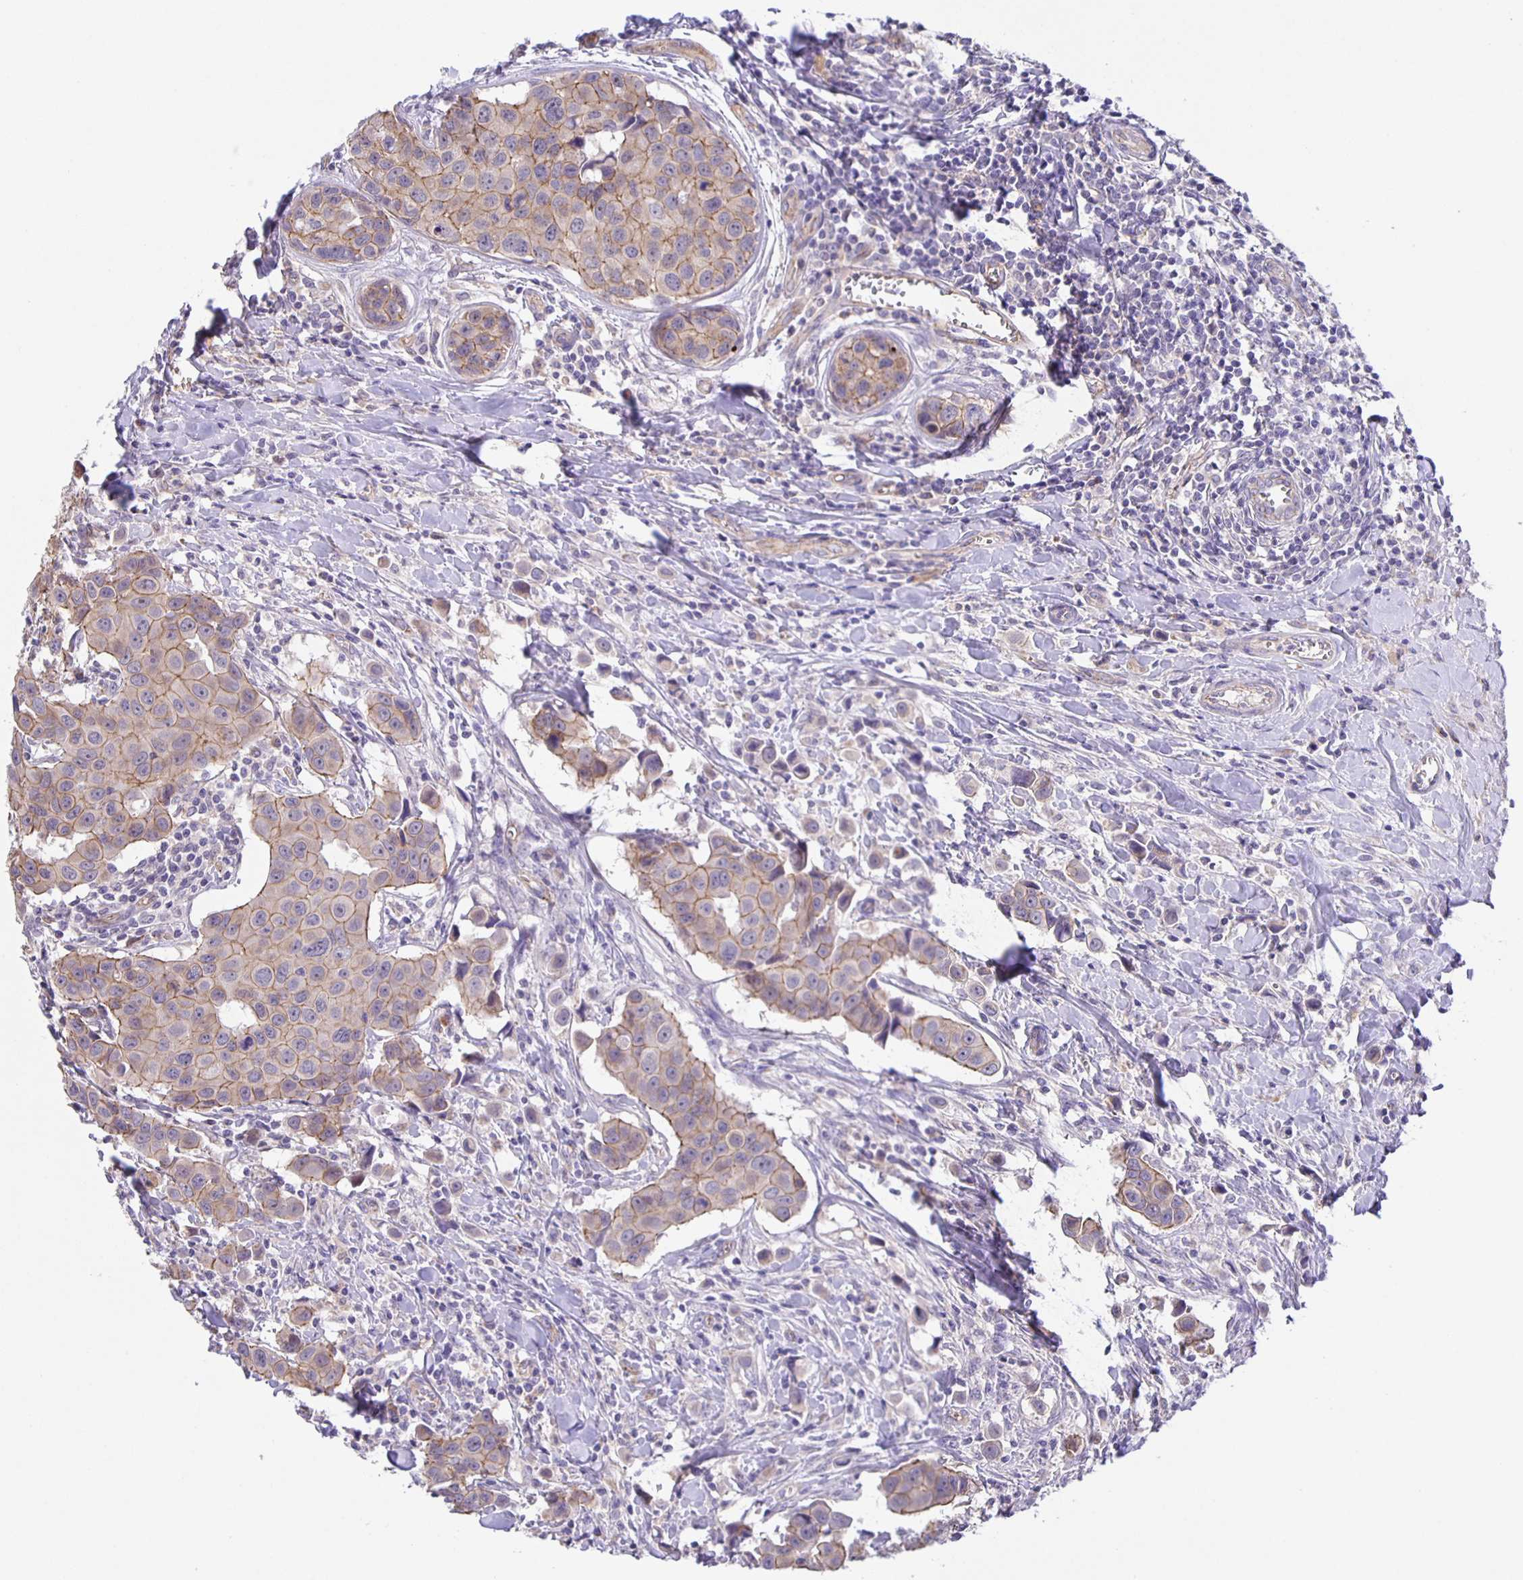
{"staining": {"intensity": "weak", "quantity": "25%-75%", "location": "cytoplasmic/membranous"}, "tissue": "breast cancer", "cell_type": "Tumor cells", "image_type": "cancer", "snomed": [{"axis": "morphology", "description": "Duct carcinoma"}, {"axis": "topography", "description": "Breast"}], "caption": "Breast intraductal carcinoma stained with immunohistochemistry (IHC) reveals weak cytoplasmic/membranous positivity in about 25%-75% of tumor cells.", "gene": "JMJD4", "patient": {"sex": "female", "age": 24}}